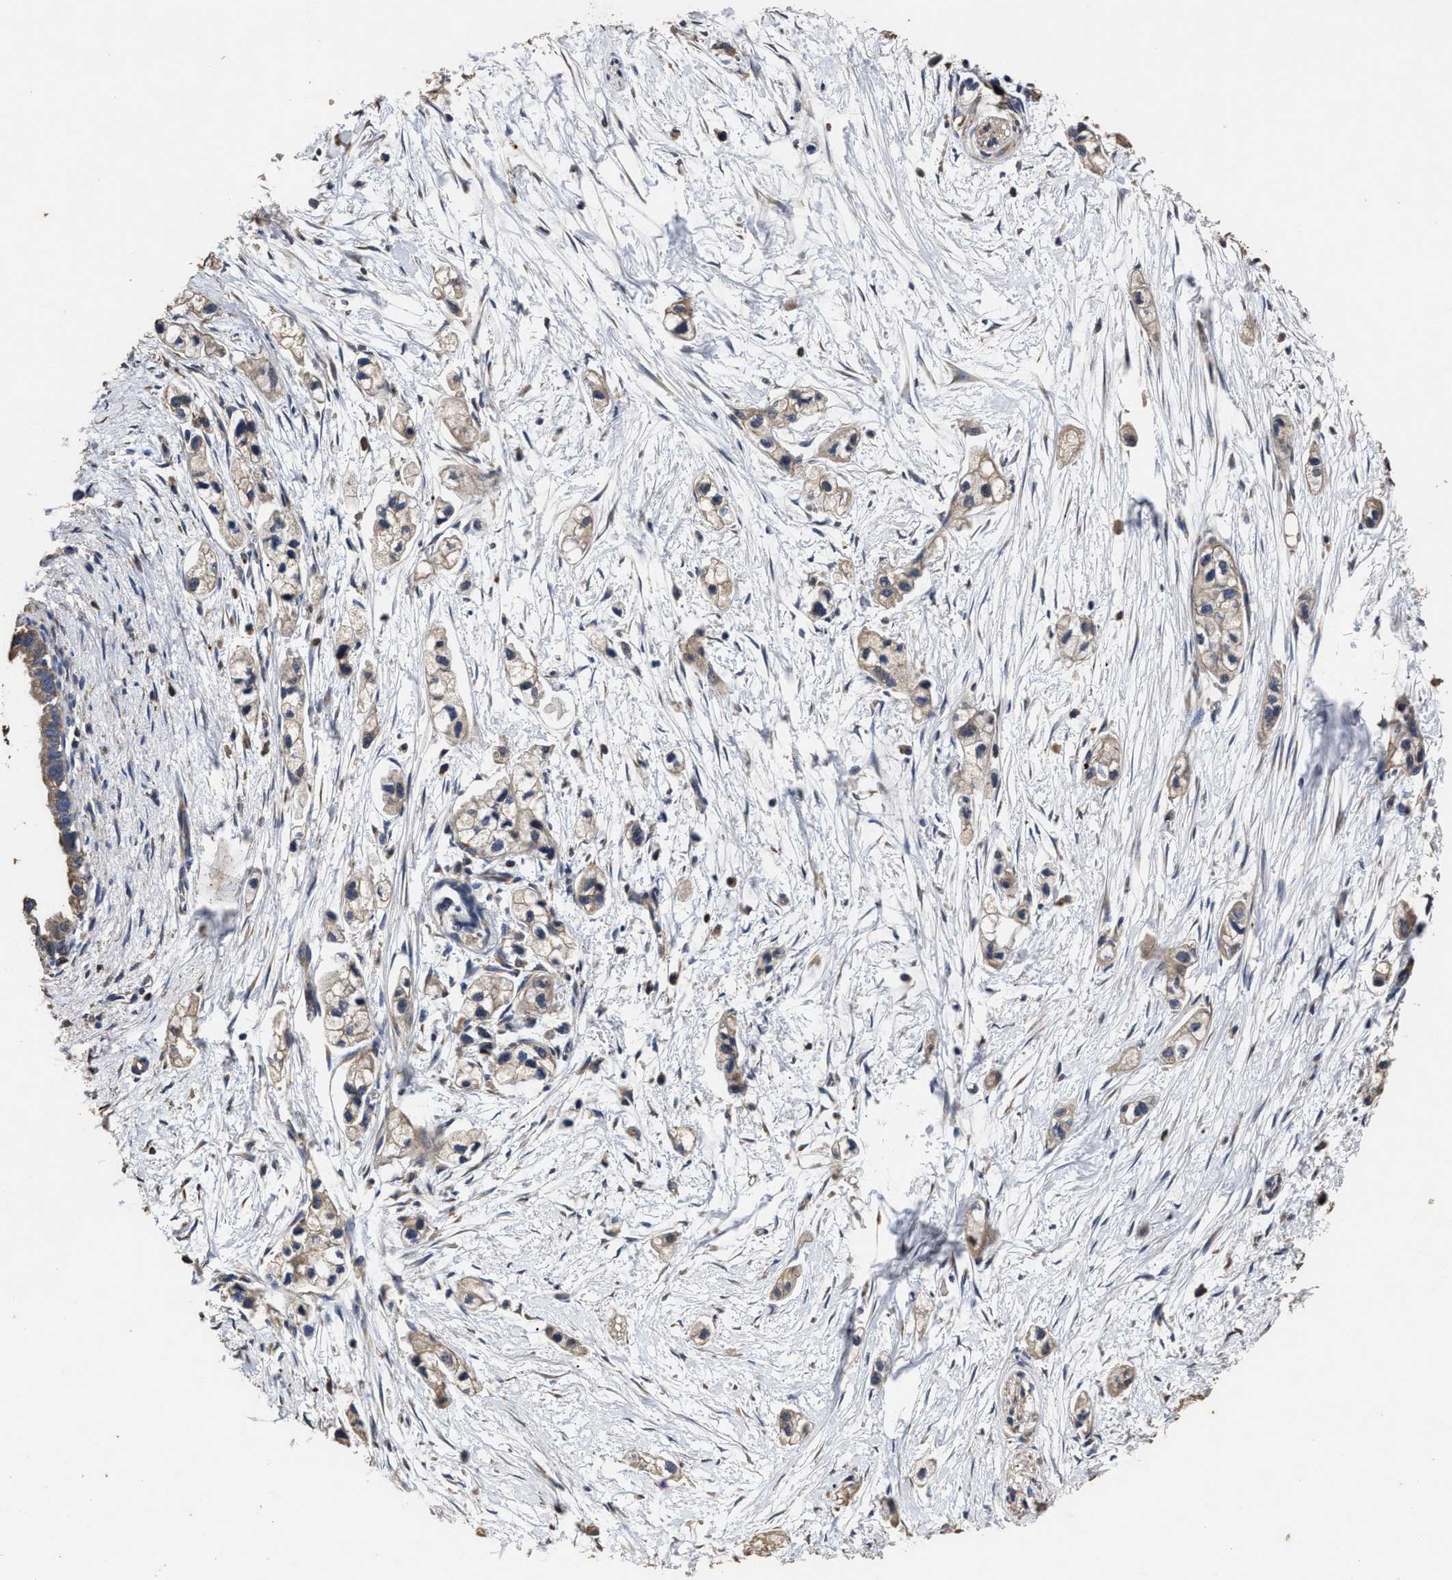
{"staining": {"intensity": "weak", "quantity": ">75%", "location": "cytoplasmic/membranous"}, "tissue": "pancreatic cancer", "cell_type": "Tumor cells", "image_type": "cancer", "snomed": [{"axis": "morphology", "description": "Adenocarcinoma, NOS"}, {"axis": "topography", "description": "Pancreas"}], "caption": "Approximately >75% of tumor cells in pancreatic cancer (adenocarcinoma) demonstrate weak cytoplasmic/membranous protein expression as visualized by brown immunohistochemical staining.", "gene": "PPM1K", "patient": {"sex": "male", "age": 74}}